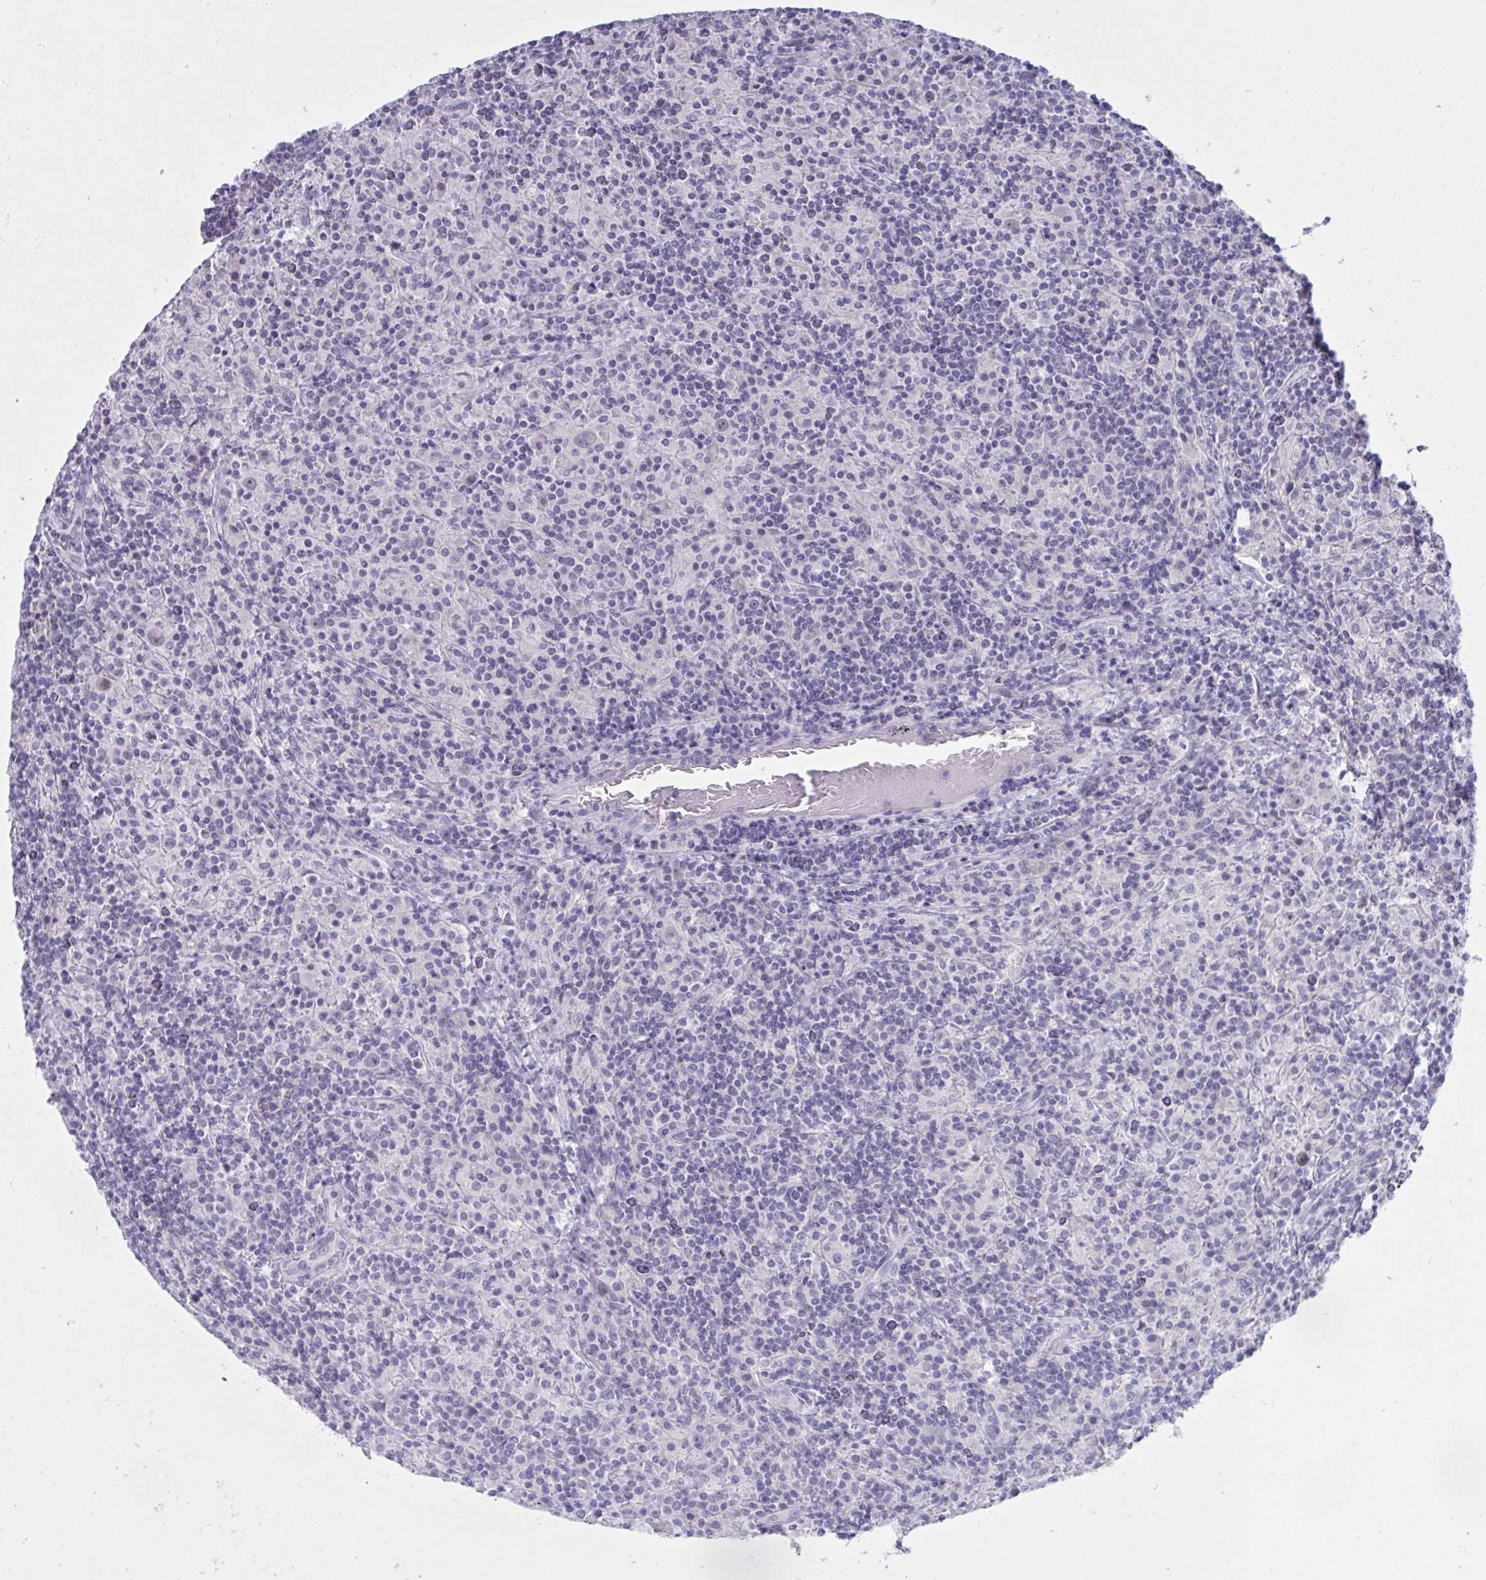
{"staining": {"intensity": "negative", "quantity": "none", "location": "none"}, "tissue": "lymphoma", "cell_type": "Tumor cells", "image_type": "cancer", "snomed": [{"axis": "morphology", "description": "Hodgkin's disease, NOS"}, {"axis": "topography", "description": "Lymph node"}], "caption": "Immunohistochemistry (IHC) micrograph of human lymphoma stained for a protein (brown), which demonstrates no expression in tumor cells.", "gene": "TENT5D", "patient": {"sex": "male", "age": 70}}